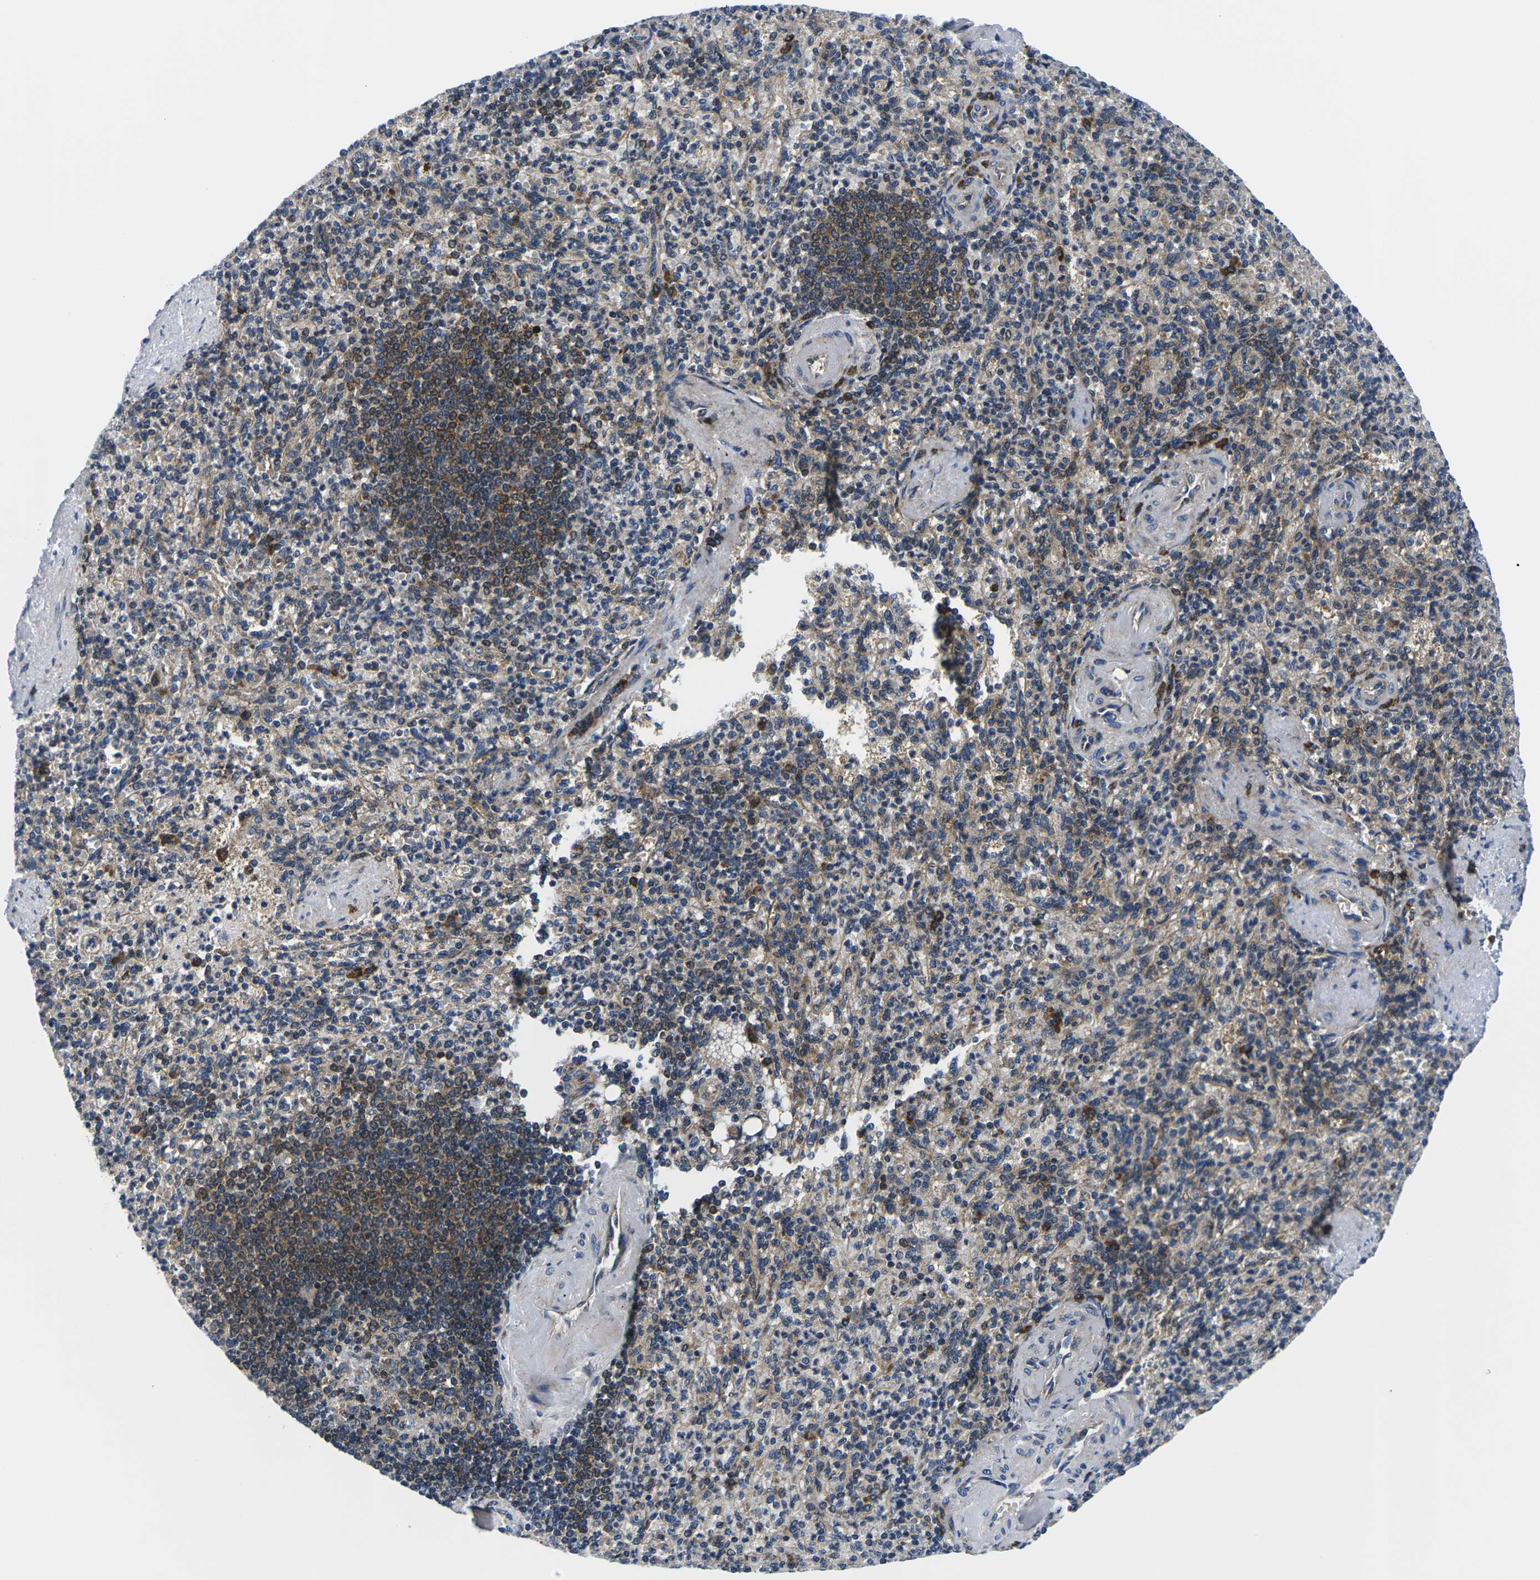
{"staining": {"intensity": "strong", "quantity": "<25%", "location": "cytoplasmic/membranous"}, "tissue": "spleen", "cell_type": "Cells in red pulp", "image_type": "normal", "snomed": [{"axis": "morphology", "description": "Normal tissue, NOS"}, {"axis": "topography", "description": "Spleen"}], "caption": "Immunohistochemistry of unremarkable human spleen reveals medium levels of strong cytoplasmic/membranous expression in about <25% of cells in red pulp. The staining was performed using DAB (3,3'-diaminobenzidine), with brown indicating positive protein expression. Nuclei are stained blue with hematoxylin.", "gene": "EIF4E", "patient": {"sex": "female", "age": 74}}